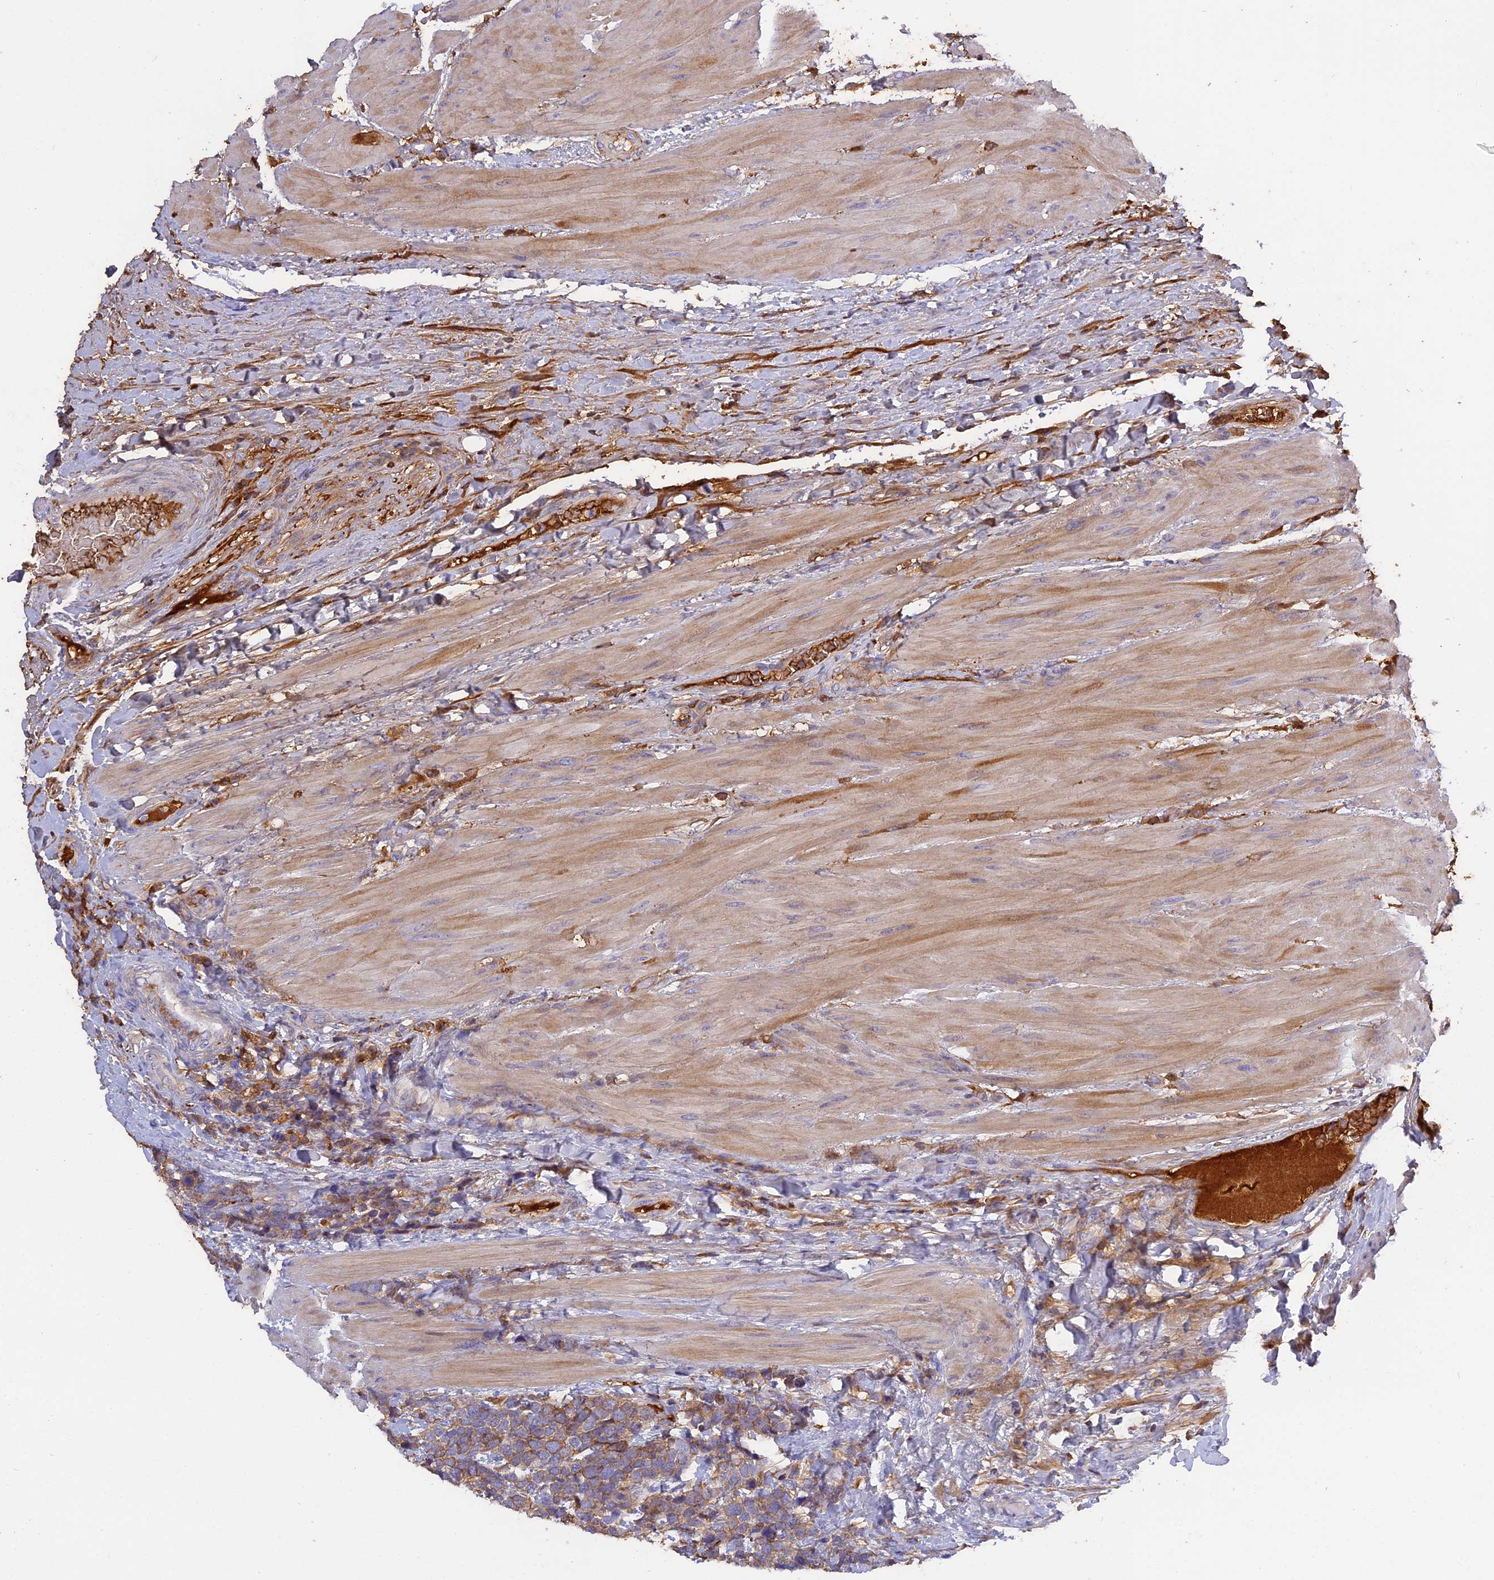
{"staining": {"intensity": "moderate", "quantity": "<25%", "location": "cytoplasmic/membranous"}, "tissue": "urothelial cancer", "cell_type": "Tumor cells", "image_type": "cancer", "snomed": [{"axis": "morphology", "description": "Urothelial carcinoma, High grade"}, {"axis": "topography", "description": "Urinary bladder"}], "caption": "High-grade urothelial carcinoma tissue displays moderate cytoplasmic/membranous expression in about <25% of tumor cells The staining is performed using DAB brown chromogen to label protein expression. The nuclei are counter-stained blue using hematoxylin.", "gene": "PZP", "patient": {"sex": "female", "age": 82}}